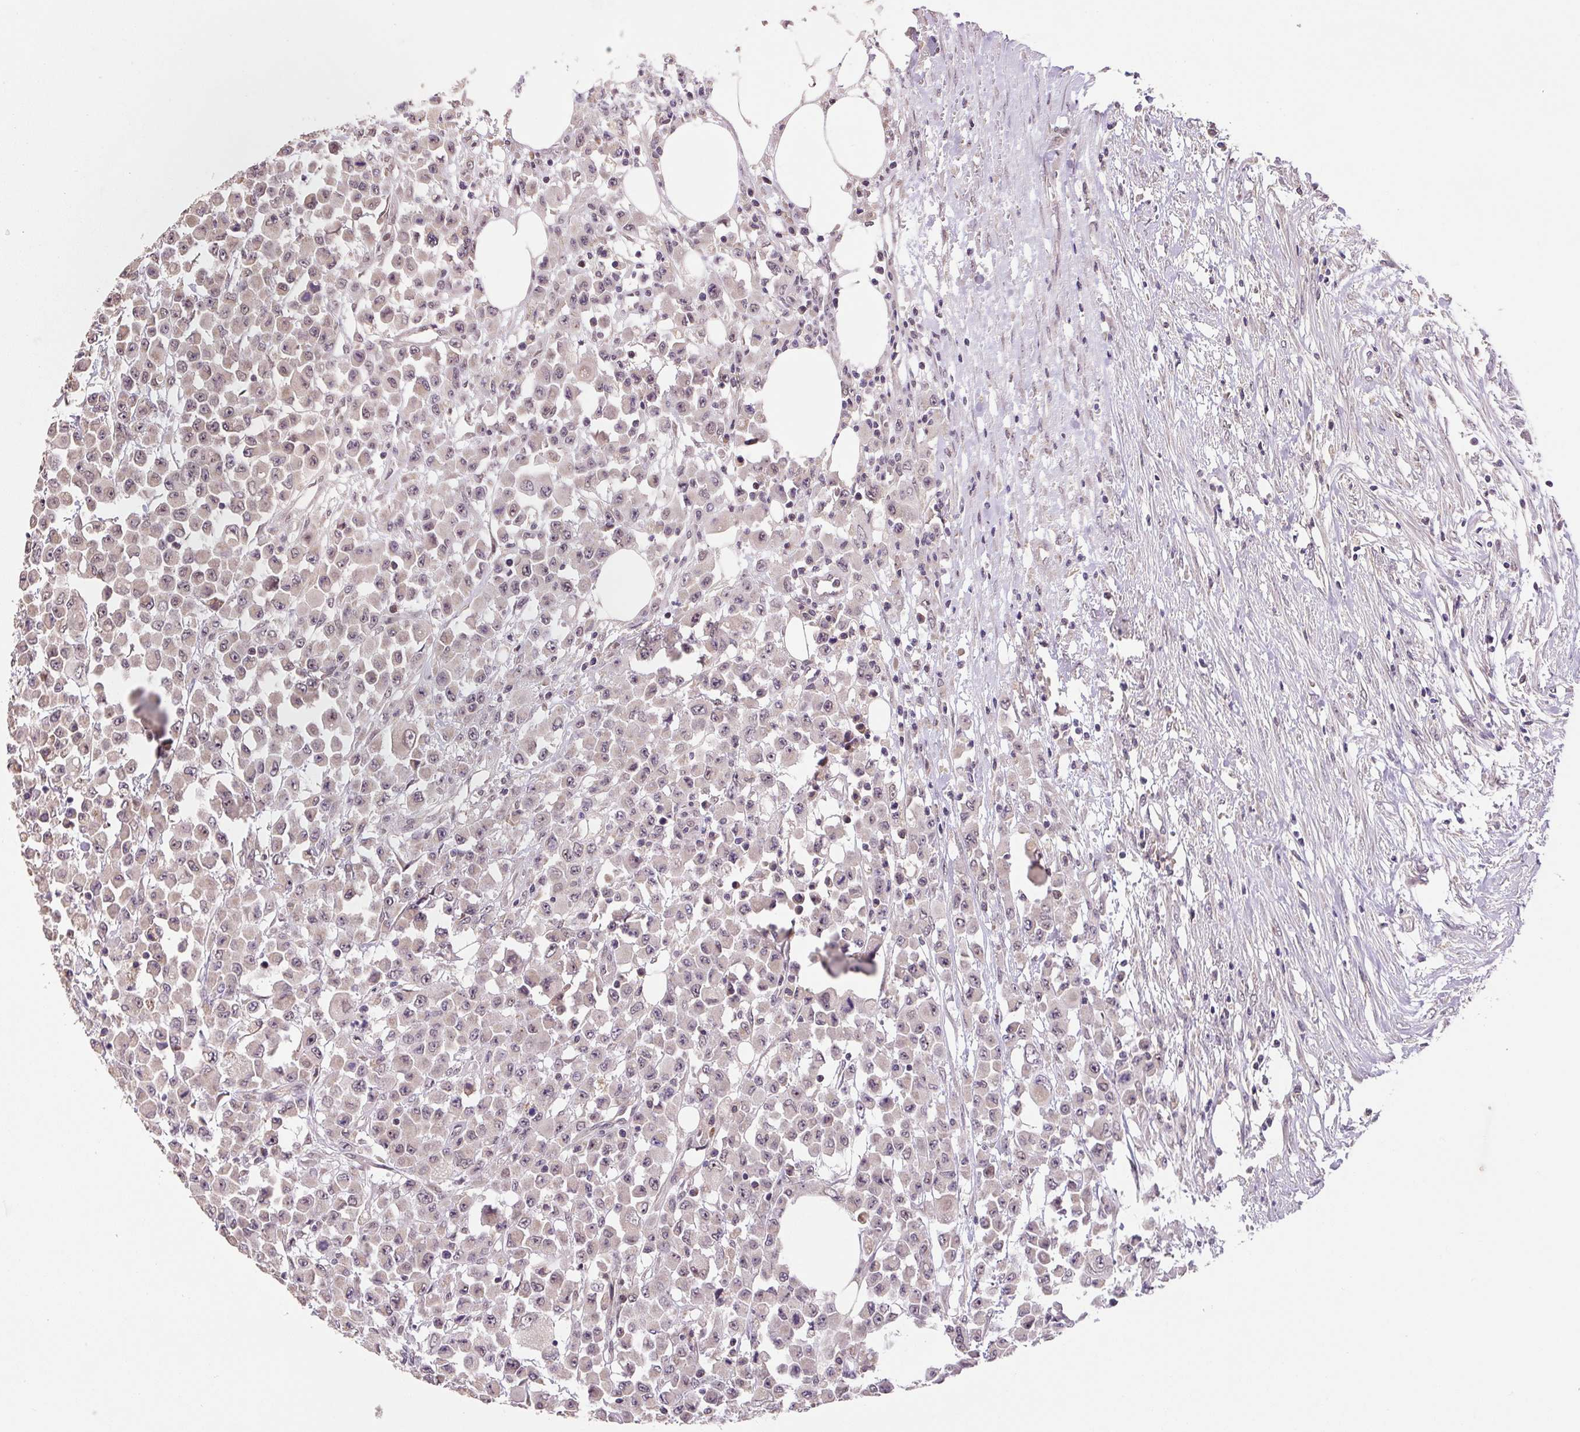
{"staining": {"intensity": "weak", "quantity": "25%-75%", "location": "nuclear"}, "tissue": "colorectal cancer", "cell_type": "Tumor cells", "image_type": "cancer", "snomed": [{"axis": "morphology", "description": "Adenocarcinoma, NOS"}, {"axis": "topography", "description": "Colon"}], "caption": "The histopathology image demonstrates staining of colorectal adenocarcinoma, revealing weak nuclear protein expression (brown color) within tumor cells.", "gene": "MFSD9", "patient": {"sex": "male", "age": 51}}